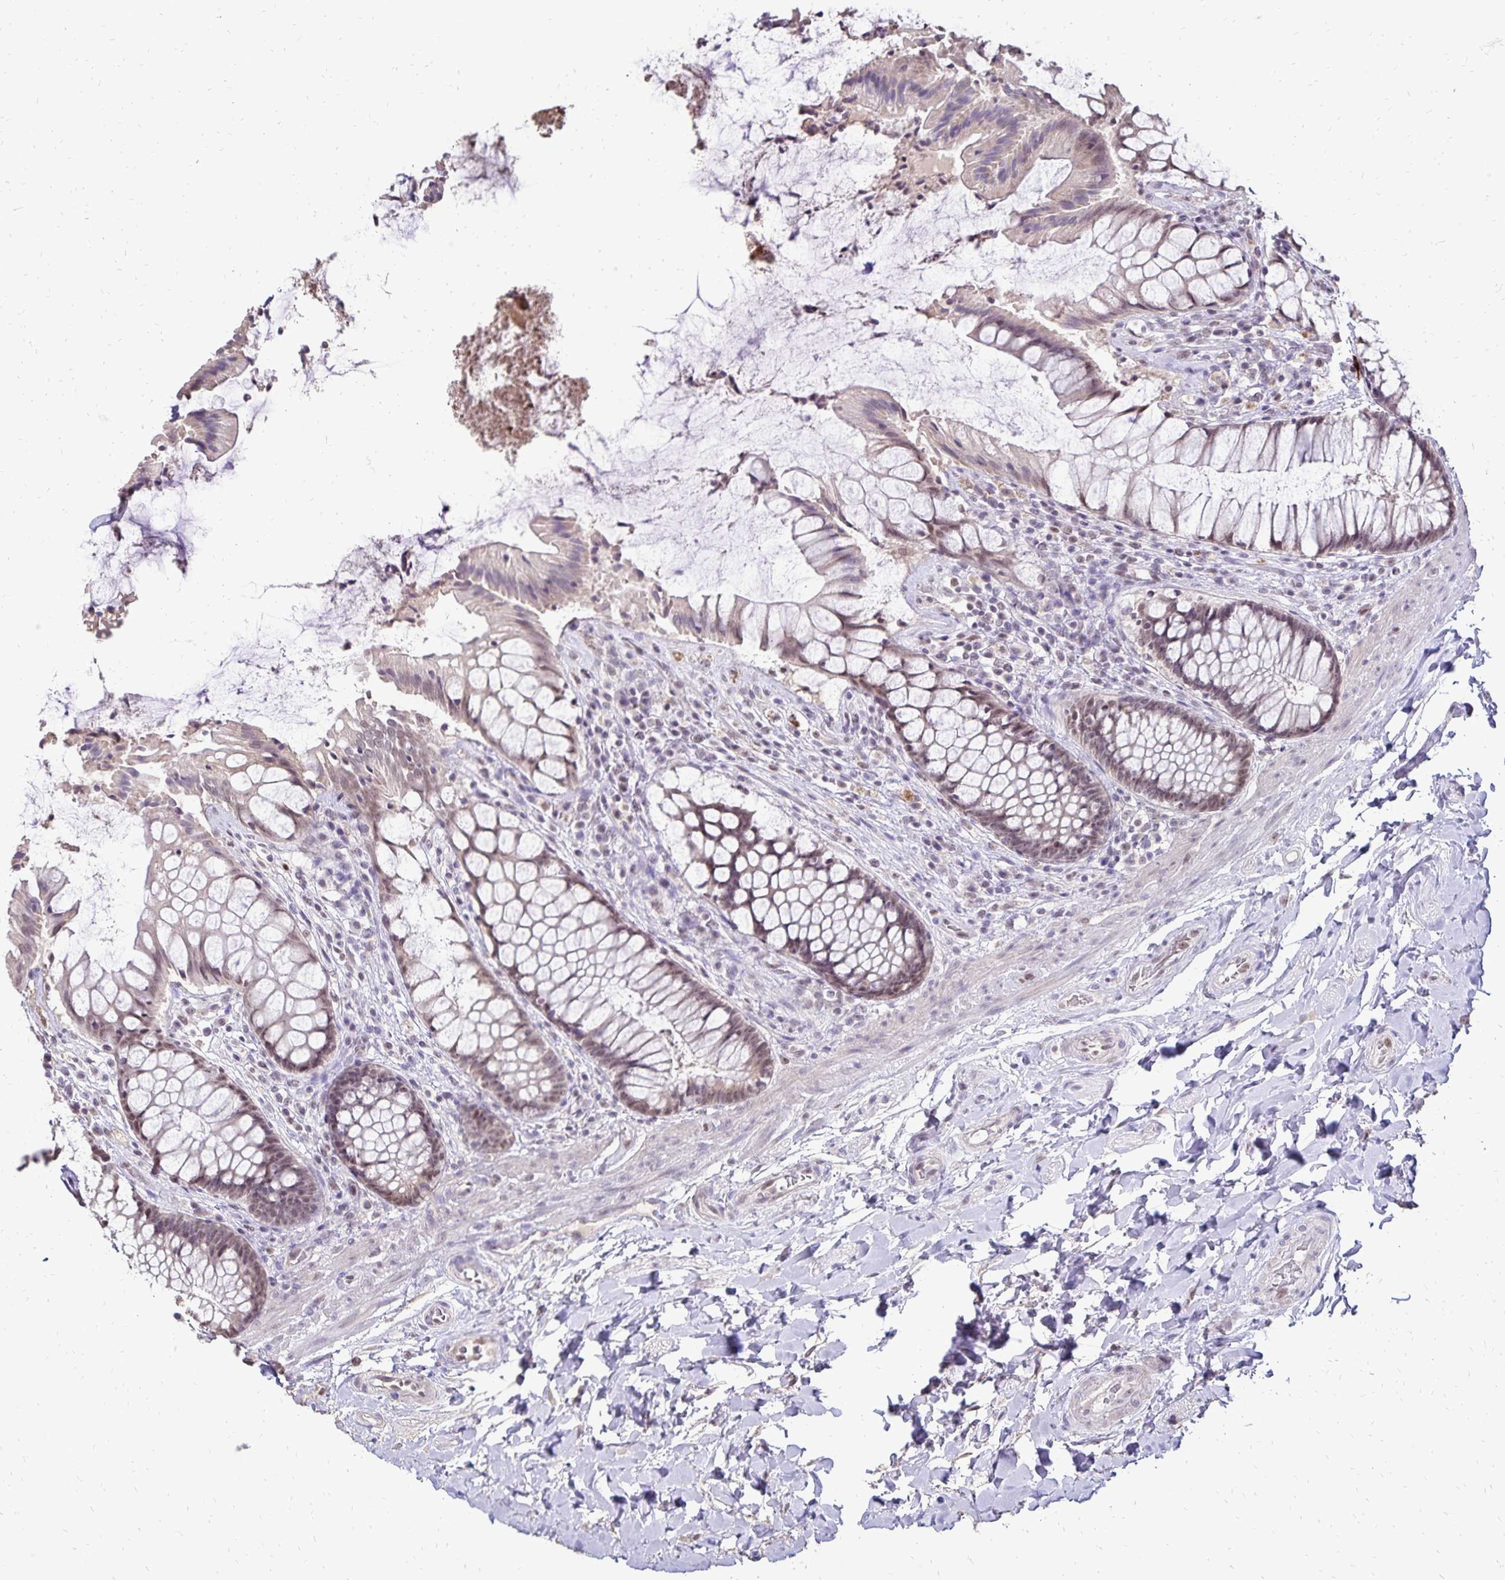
{"staining": {"intensity": "moderate", "quantity": ">75%", "location": "cytoplasmic/membranous,nuclear"}, "tissue": "rectum", "cell_type": "Glandular cells", "image_type": "normal", "snomed": [{"axis": "morphology", "description": "Normal tissue, NOS"}, {"axis": "topography", "description": "Rectum"}], "caption": "Glandular cells exhibit moderate cytoplasmic/membranous,nuclear expression in approximately >75% of cells in normal rectum.", "gene": "POLB", "patient": {"sex": "female", "age": 58}}